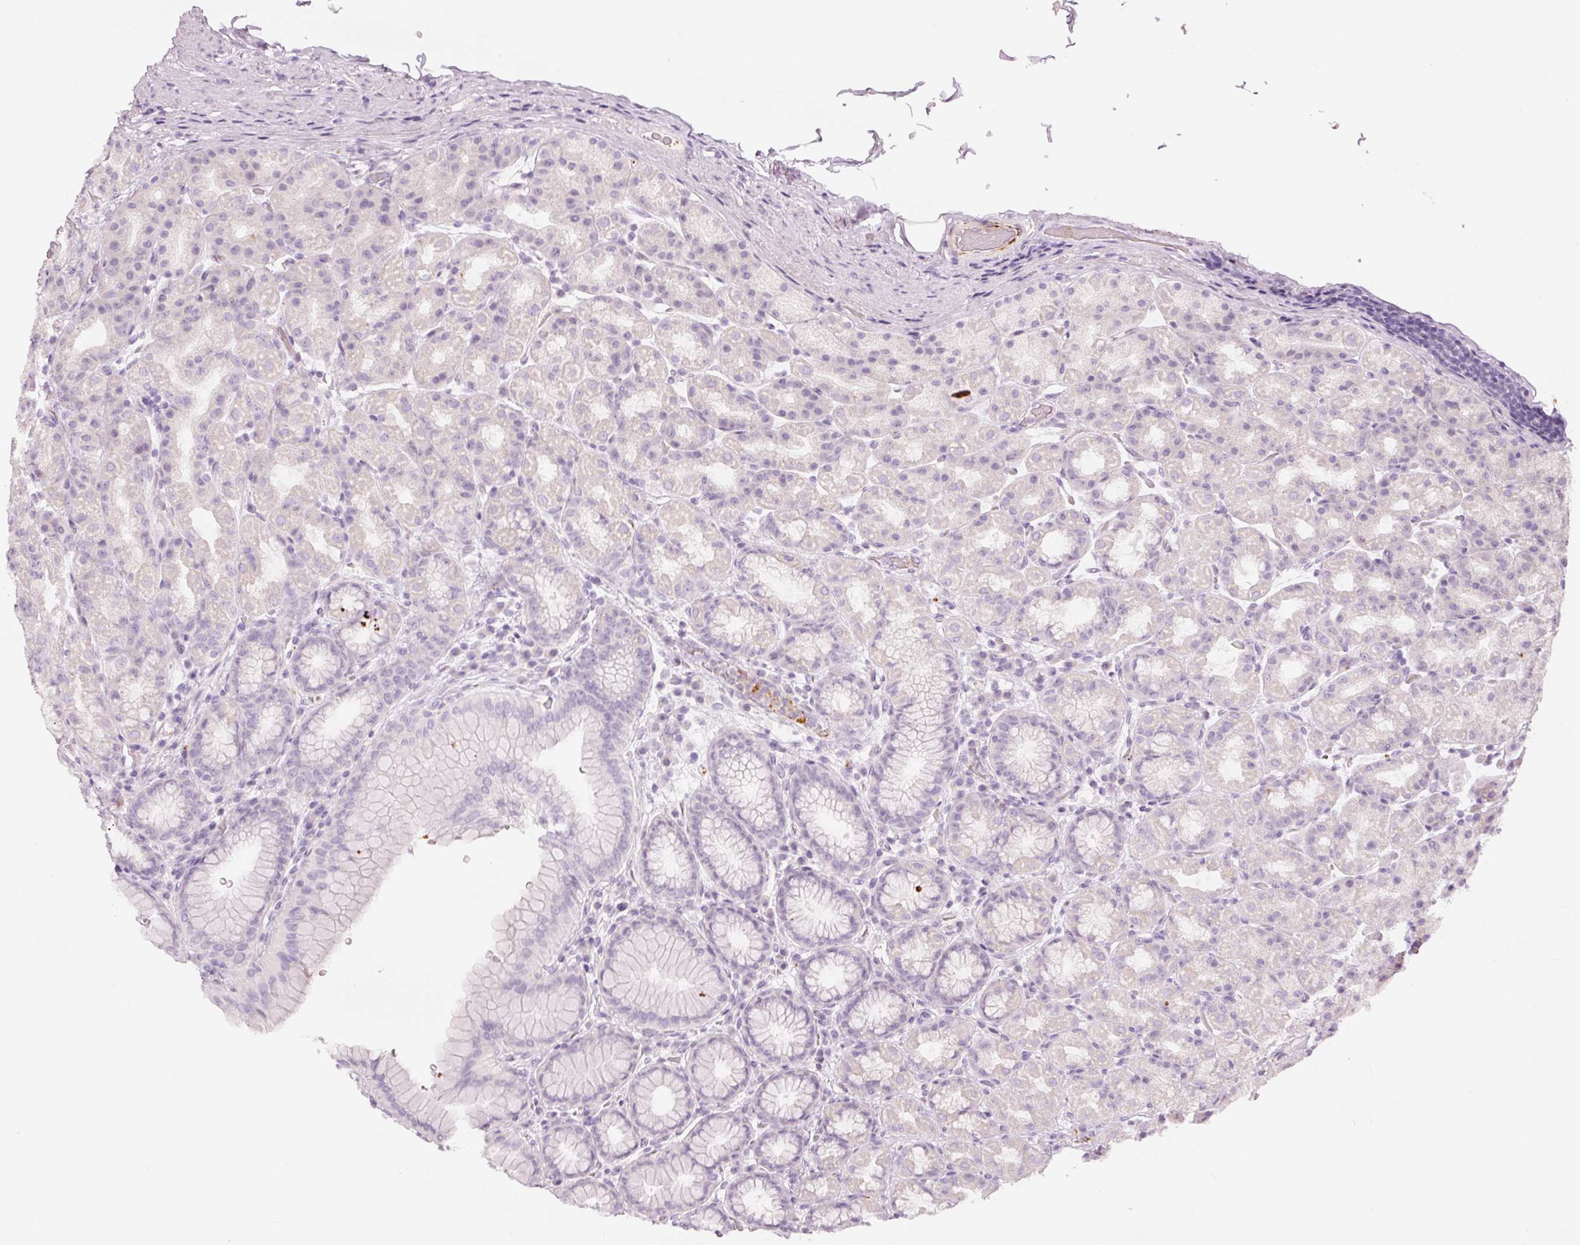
{"staining": {"intensity": "negative", "quantity": "none", "location": "none"}, "tissue": "stomach", "cell_type": "Glandular cells", "image_type": "normal", "snomed": [{"axis": "morphology", "description": "Normal tissue, NOS"}, {"axis": "topography", "description": "Stomach, upper"}, {"axis": "topography", "description": "Stomach"}], "caption": "Glandular cells show no significant protein expression in benign stomach.", "gene": "LECT2", "patient": {"sex": "male", "age": 68}}